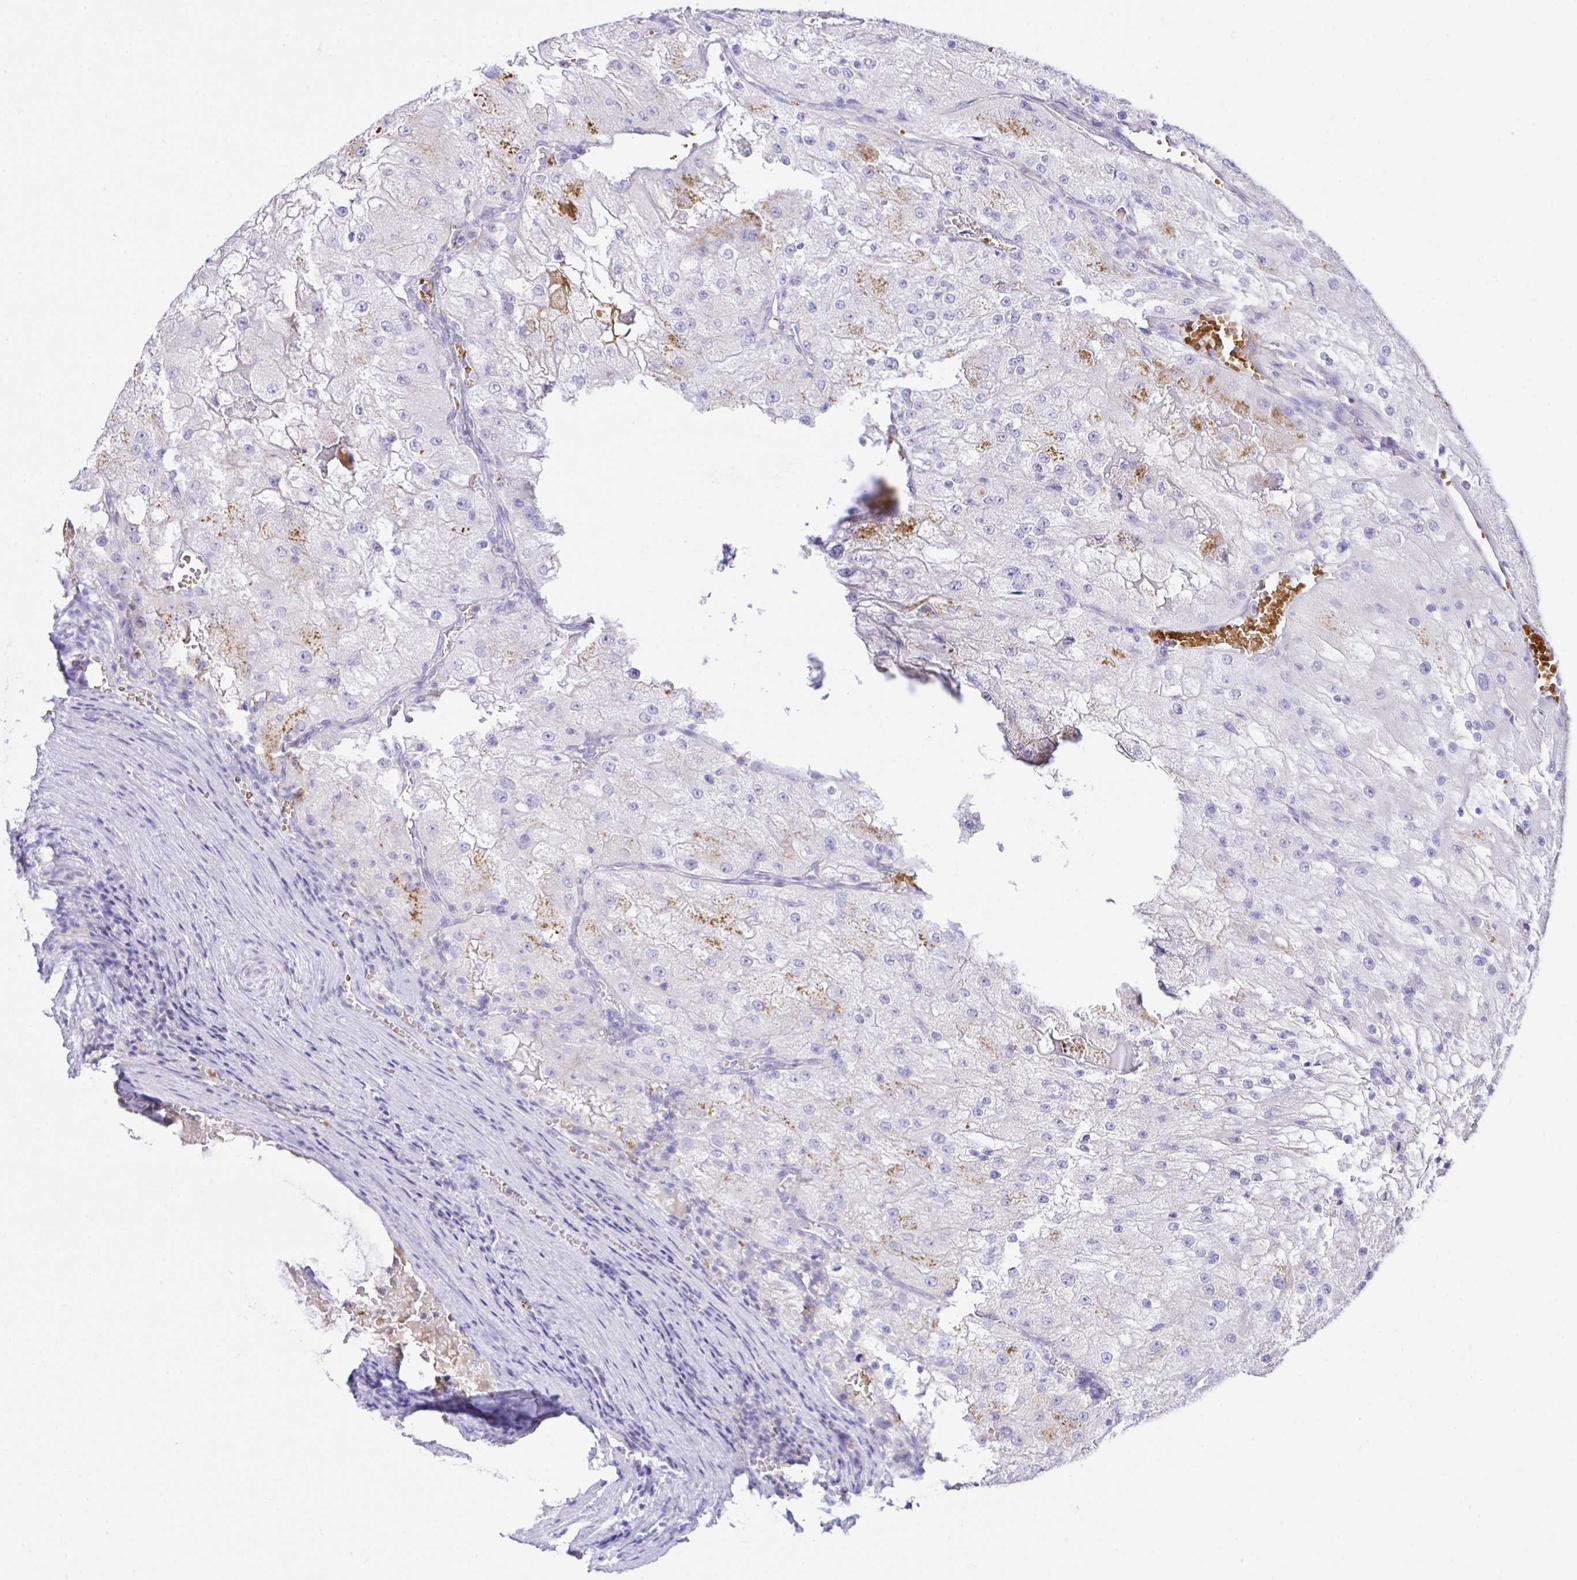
{"staining": {"intensity": "weak", "quantity": "<25%", "location": "cytoplasmic/membranous"}, "tissue": "renal cancer", "cell_type": "Tumor cells", "image_type": "cancer", "snomed": [{"axis": "morphology", "description": "Adenocarcinoma, NOS"}, {"axis": "topography", "description": "Kidney"}], "caption": "This is an IHC photomicrograph of renal adenocarcinoma. There is no positivity in tumor cells.", "gene": "ZNF221", "patient": {"sex": "female", "age": 74}}